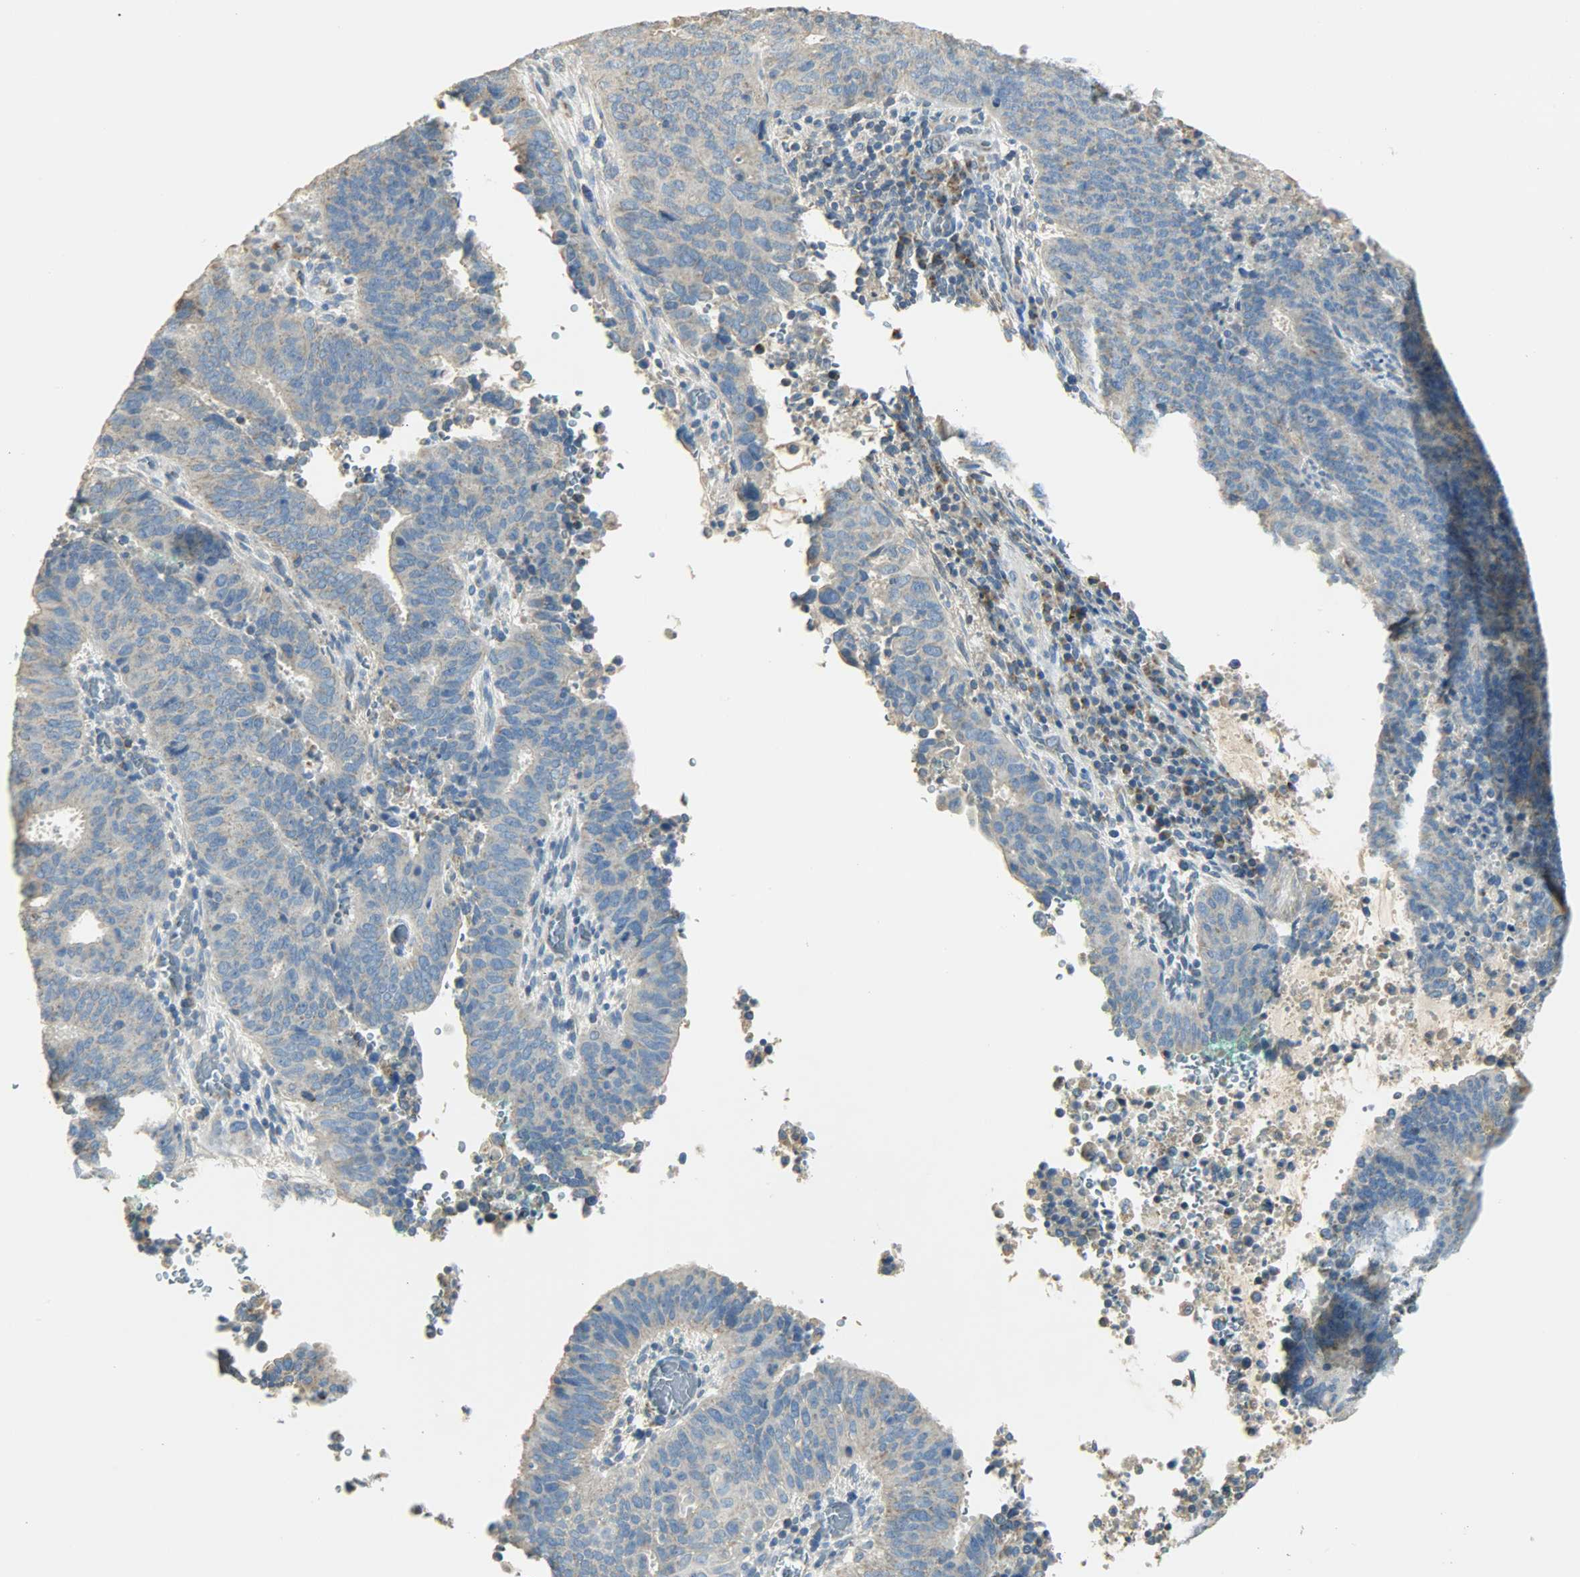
{"staining": {"intensity": "moderate", "quantity": ">75%", "location": "cytoplasmic/membranous"}, "tissue": "cervical cancer", "cell_type": "Tumor cells", "image_type": "cancer", "snomed": [{"axis": "morphology", "description": "Adenocarcinoma, NOS"}, {"axis": "topography", "description": "Cervix"}], "caption": "A micrograph of adenocarcinoma (cervical) stained for a protein reveals moderate cytoplasmic/membranous brown staining in tumor cells. (DAB IHC with brightfield microscopy, high magnification).", "gene": "NNT", "patient": {"sex": "female", "age": 44}}